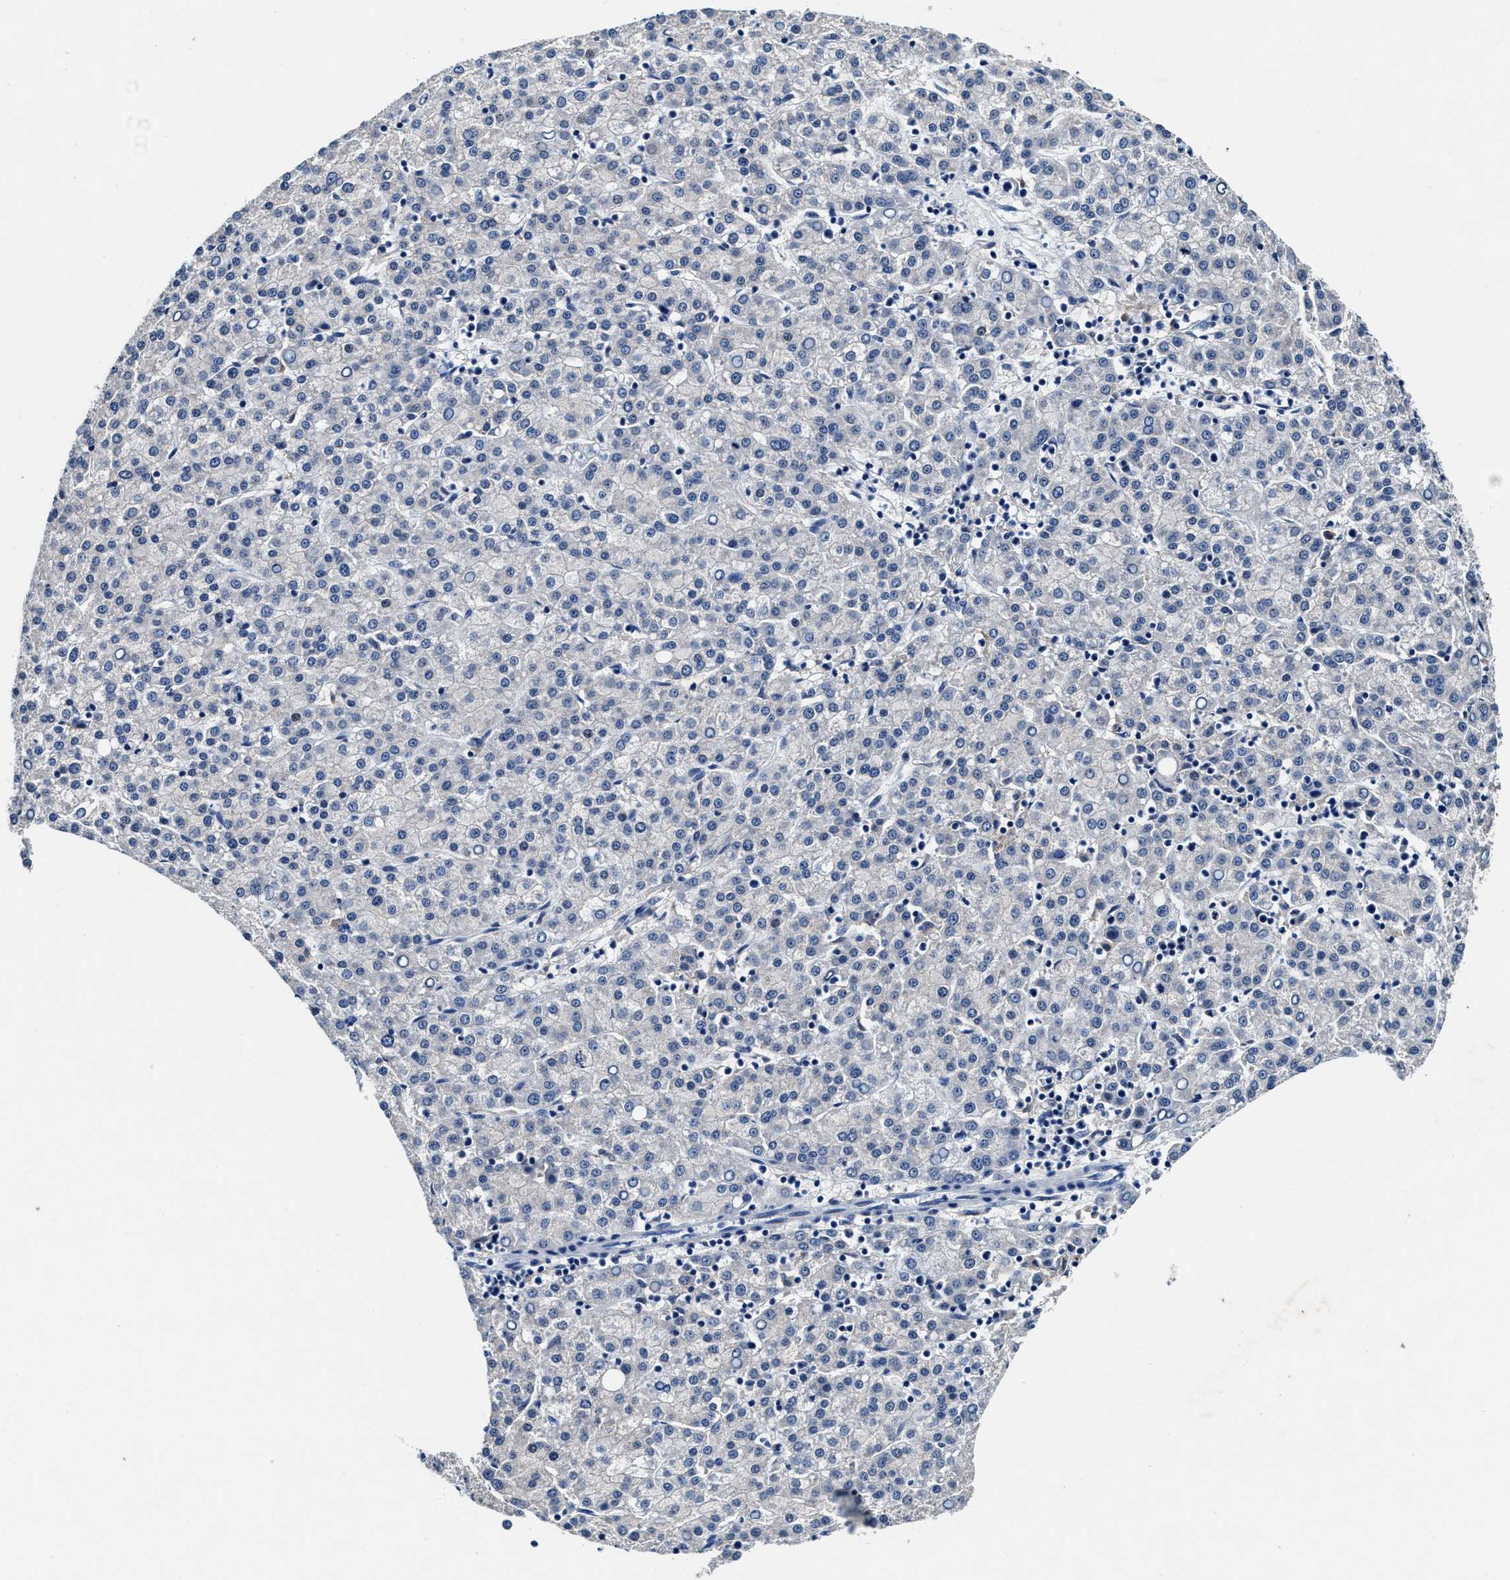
{"staining": {"intensity": "negative", "quantity": "none", "location": "none"}, "tissue": "liver cancer", "cell_type": "Tumor cells", "image_type": "cancer", "snomed": [{"axis": "morphology", "description": "Carcinoma, Hepatocellular, NOS"}, {"axis": "topography", "description": "Liver"}], "caption": "Tumor cells are negative for brown protein staining in liver cancer. Nuclei are stained in blue.", "gene": "SLC8A1", "patient": {"sex": "female", "age": 58}}